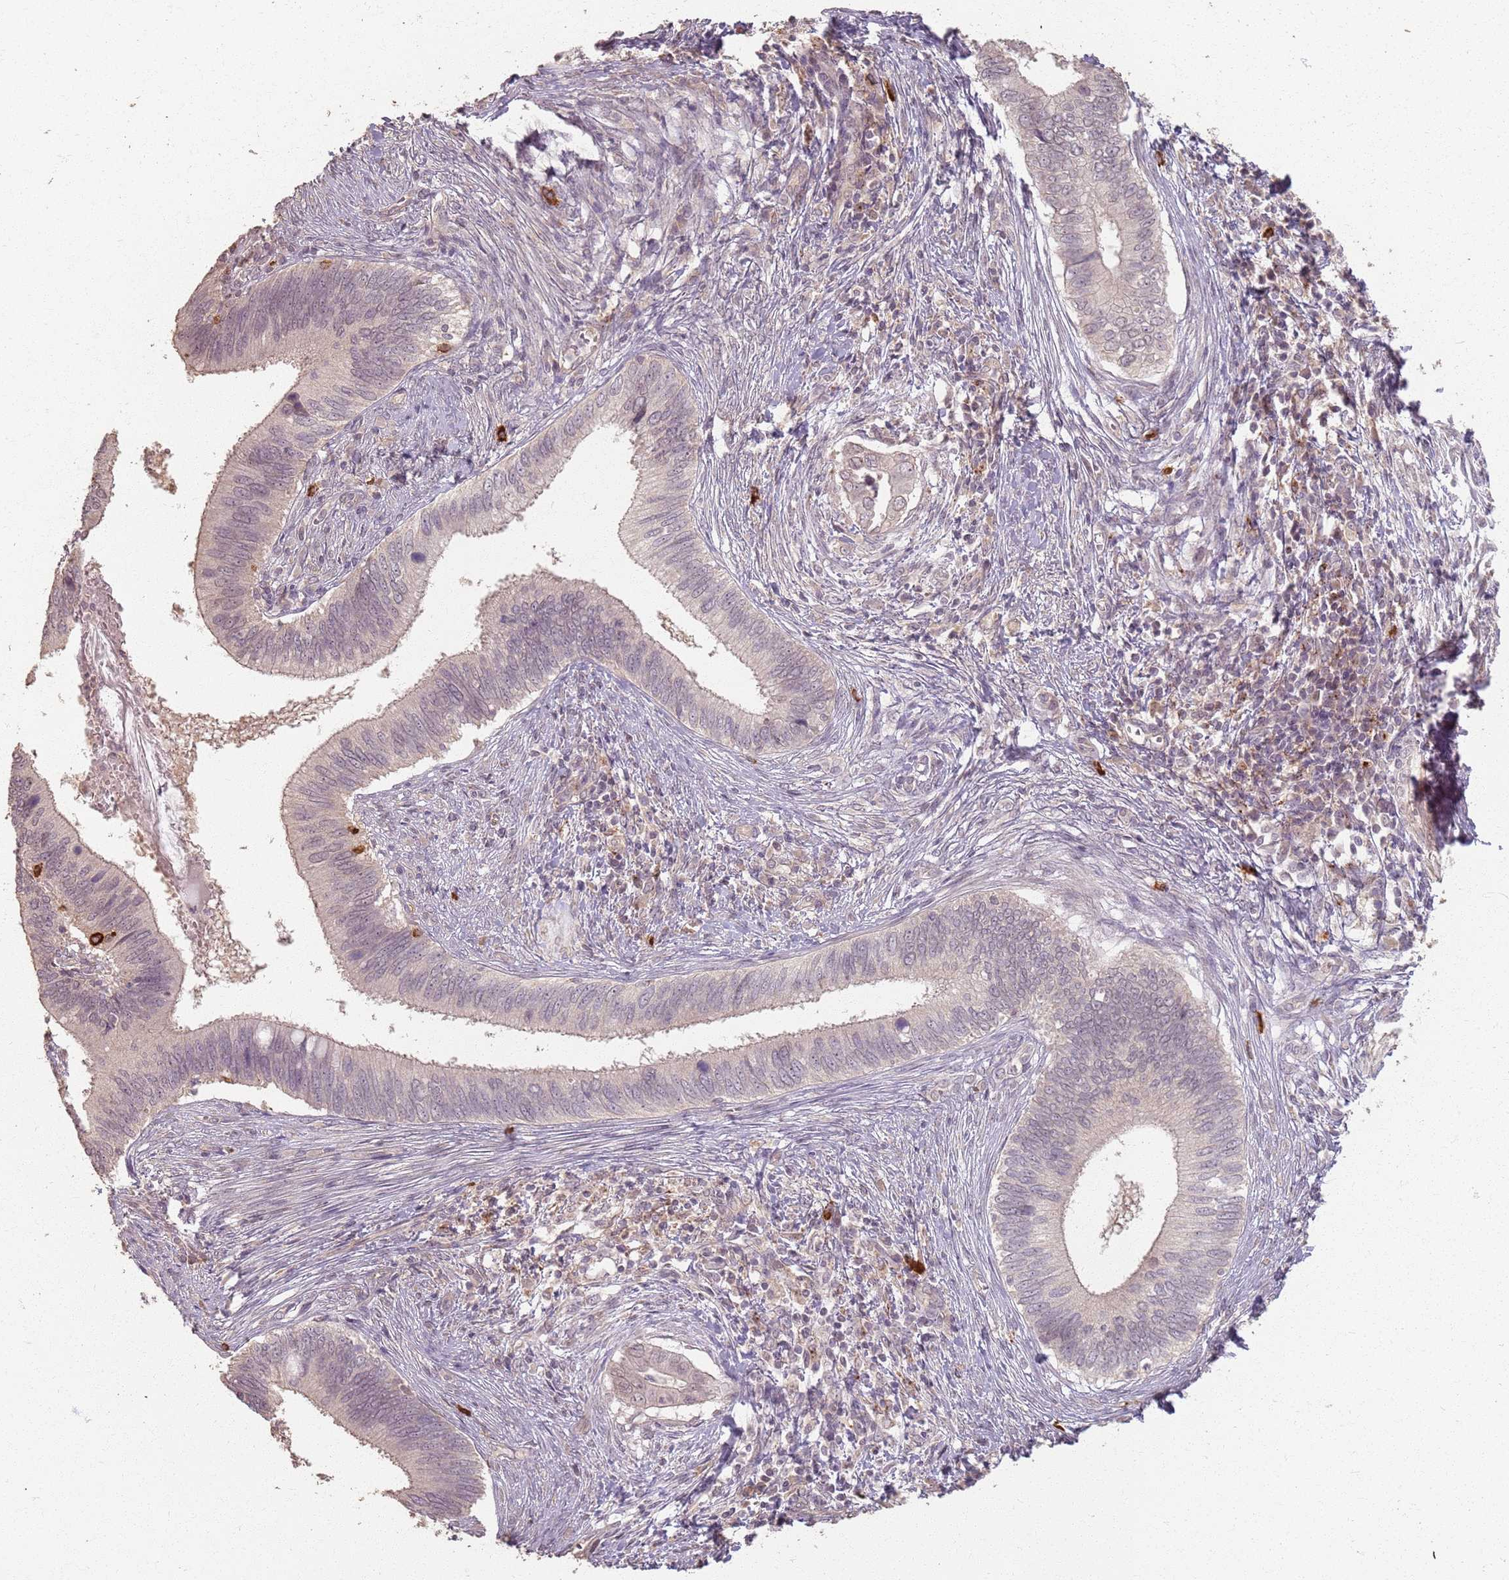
{"staining": {"intensity": "weak", "quantity": "<25%", "location": "cytoplasmic/membranous"}, "tissue": "cervical cancer", "cell_type": "Tumor cells", "image_type": "cancer", "snomed": [{"axis": "morphology", "description": "Adenocarcinoma, NOS"}, {"axis": "topography", "description": "Cervix"}], "caption": "The micrograph demonstrates no staining of tumor cells in cervical cancer.", "gene": "CCDC168", "patient": {"sex": "female", "age": 42}}